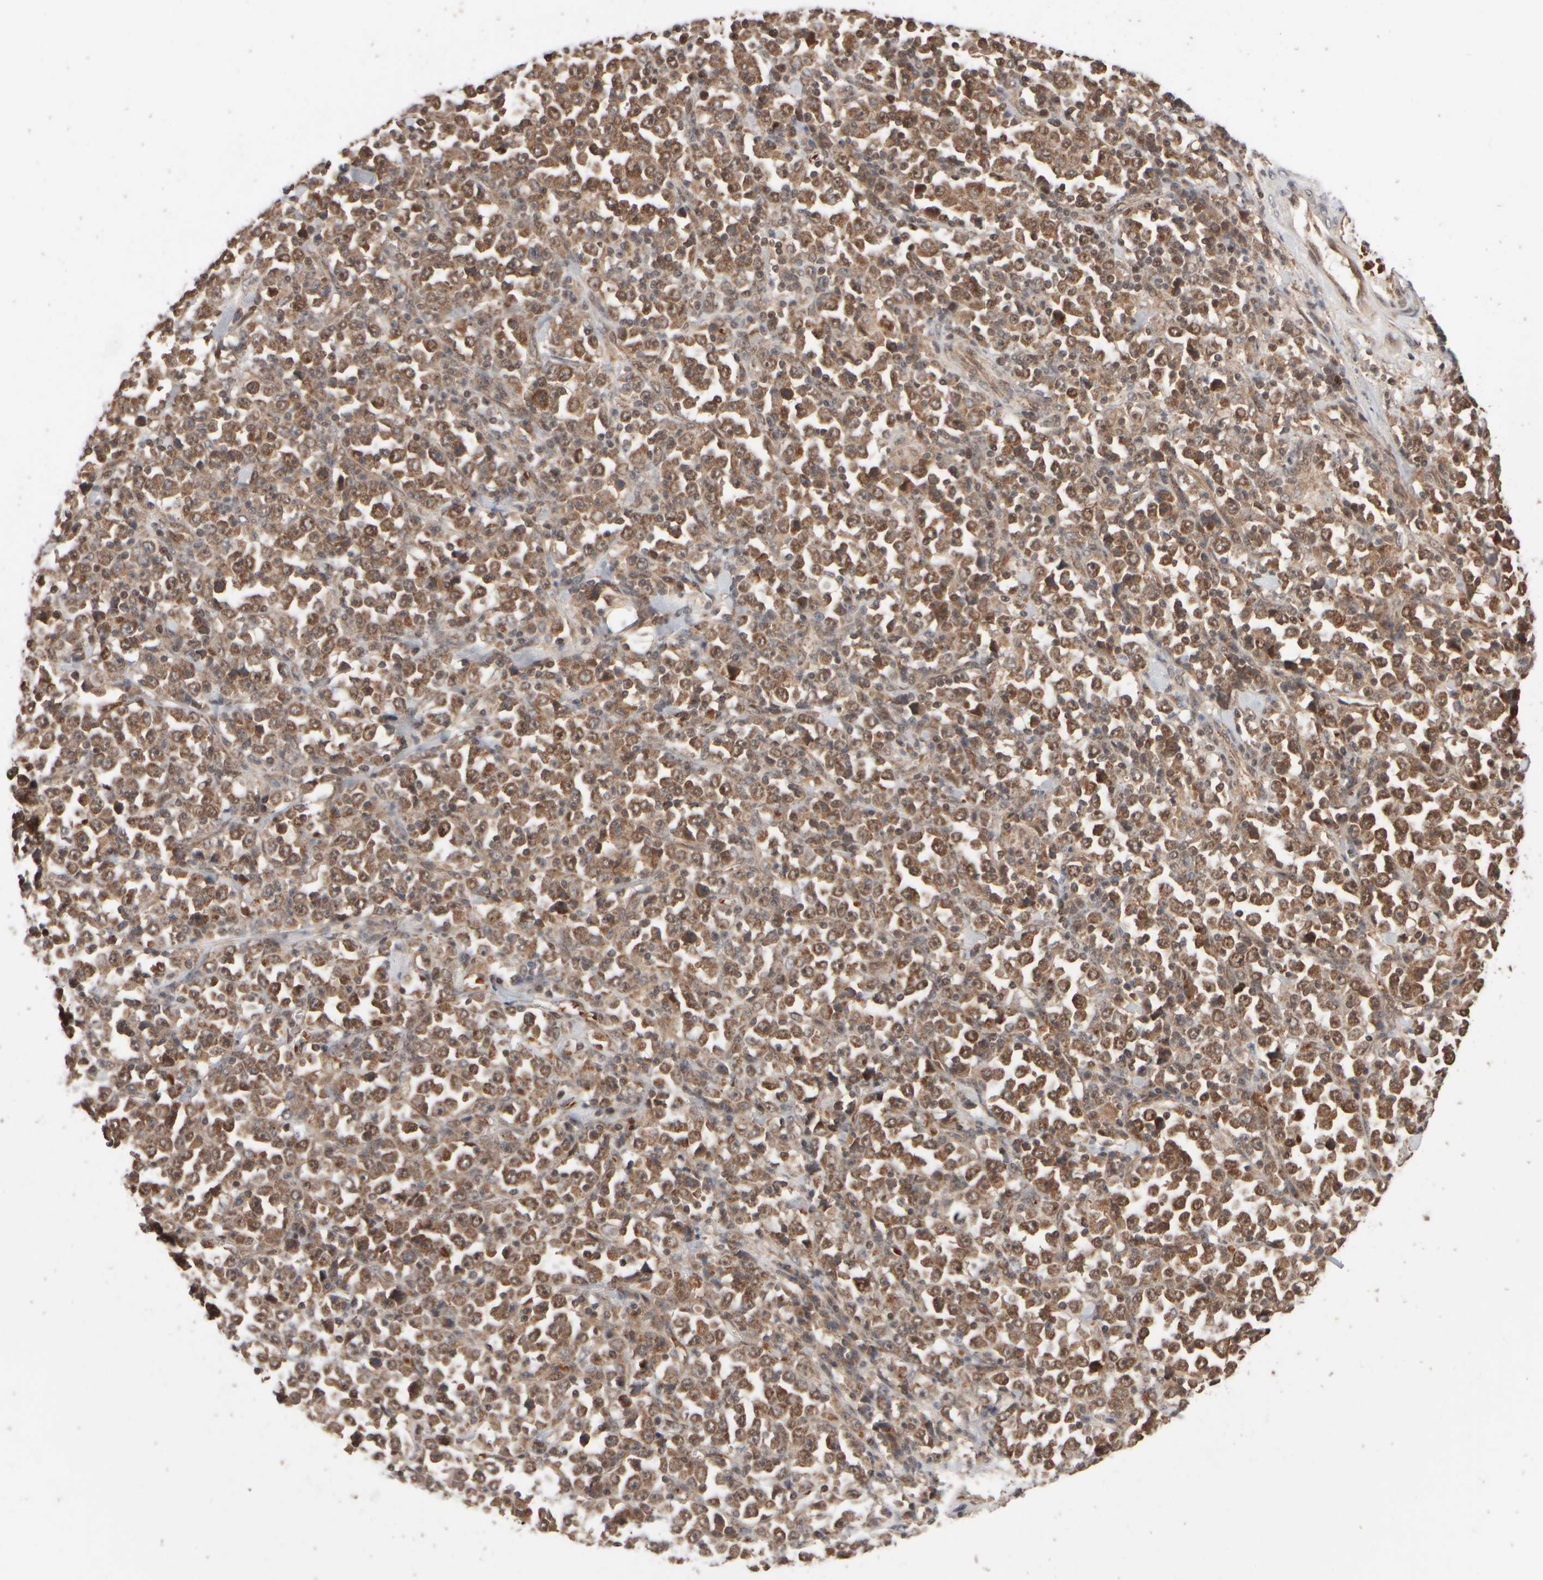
{"staining": {"intensity": "moderate", "quantity": ">75%", "location": "cytoplasmic/membranous"}, "tissue": "stomach cancer", "cell_type": "Tumor cells", "image_type": "cancer", "snomed": [{"axis": "morphology", "description": "Normal tissue, NOS"}, {"axis": "morphology", "description": "Adenocarcinoma, NOS"}, {"axis": "topography", "description": "Stomach, upper"}, {"axis": "topography", "description": "Stomach"}], "caption": "Stomach adenocarcinoma was stained to show a protein in brown. There is medium levels of moderate cytoplasmic/membranous staining in approximately >75% of tumor cells. (IHC, brightfield microscopy, high magnification).", "gene": "ABHD11", "patient": {"sex": "male", "age": 59}}